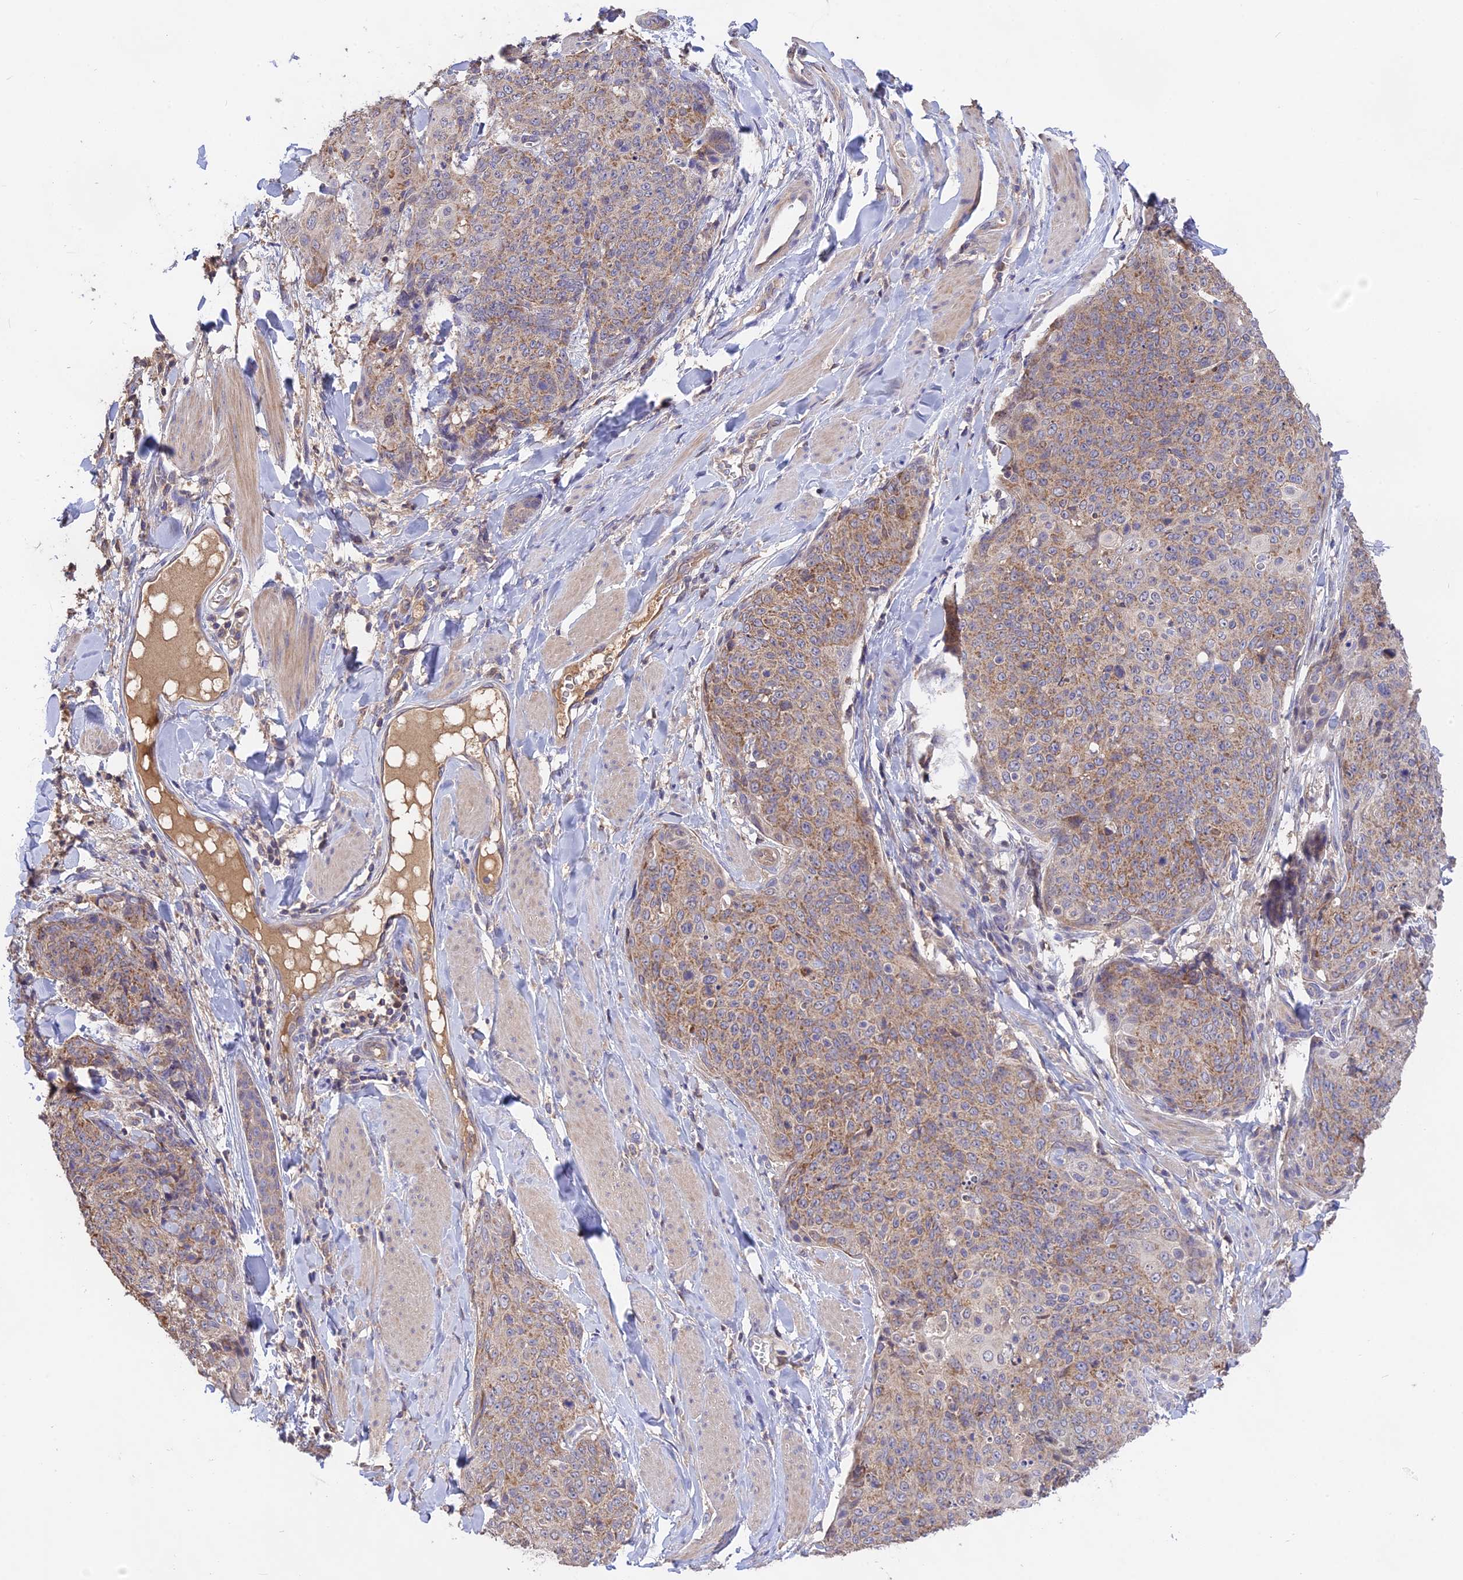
{"staining": {"intensity": "moderate", "quantity": ">75%", "location": "cytoplasmic/membranous"}, "tissue": "skin cancer", "cell_type": "Tumor cells", "image_type": "cancer", "snomed": [{"axis": "morphology", "description": "Squamous cell carcinoma, NOS"}, {"axis": "topography", "description": "Skin"}, {"axis": "topography", "description": "Vulva"}], "caption": "The immunohistochemical stain shows moderate cytoplasmic/membranous positivity in tumor cells of skin squamous cell carcinoma tissue.", "gene": "NUDT8", "patient": {"sex": "female", "age": 85}}